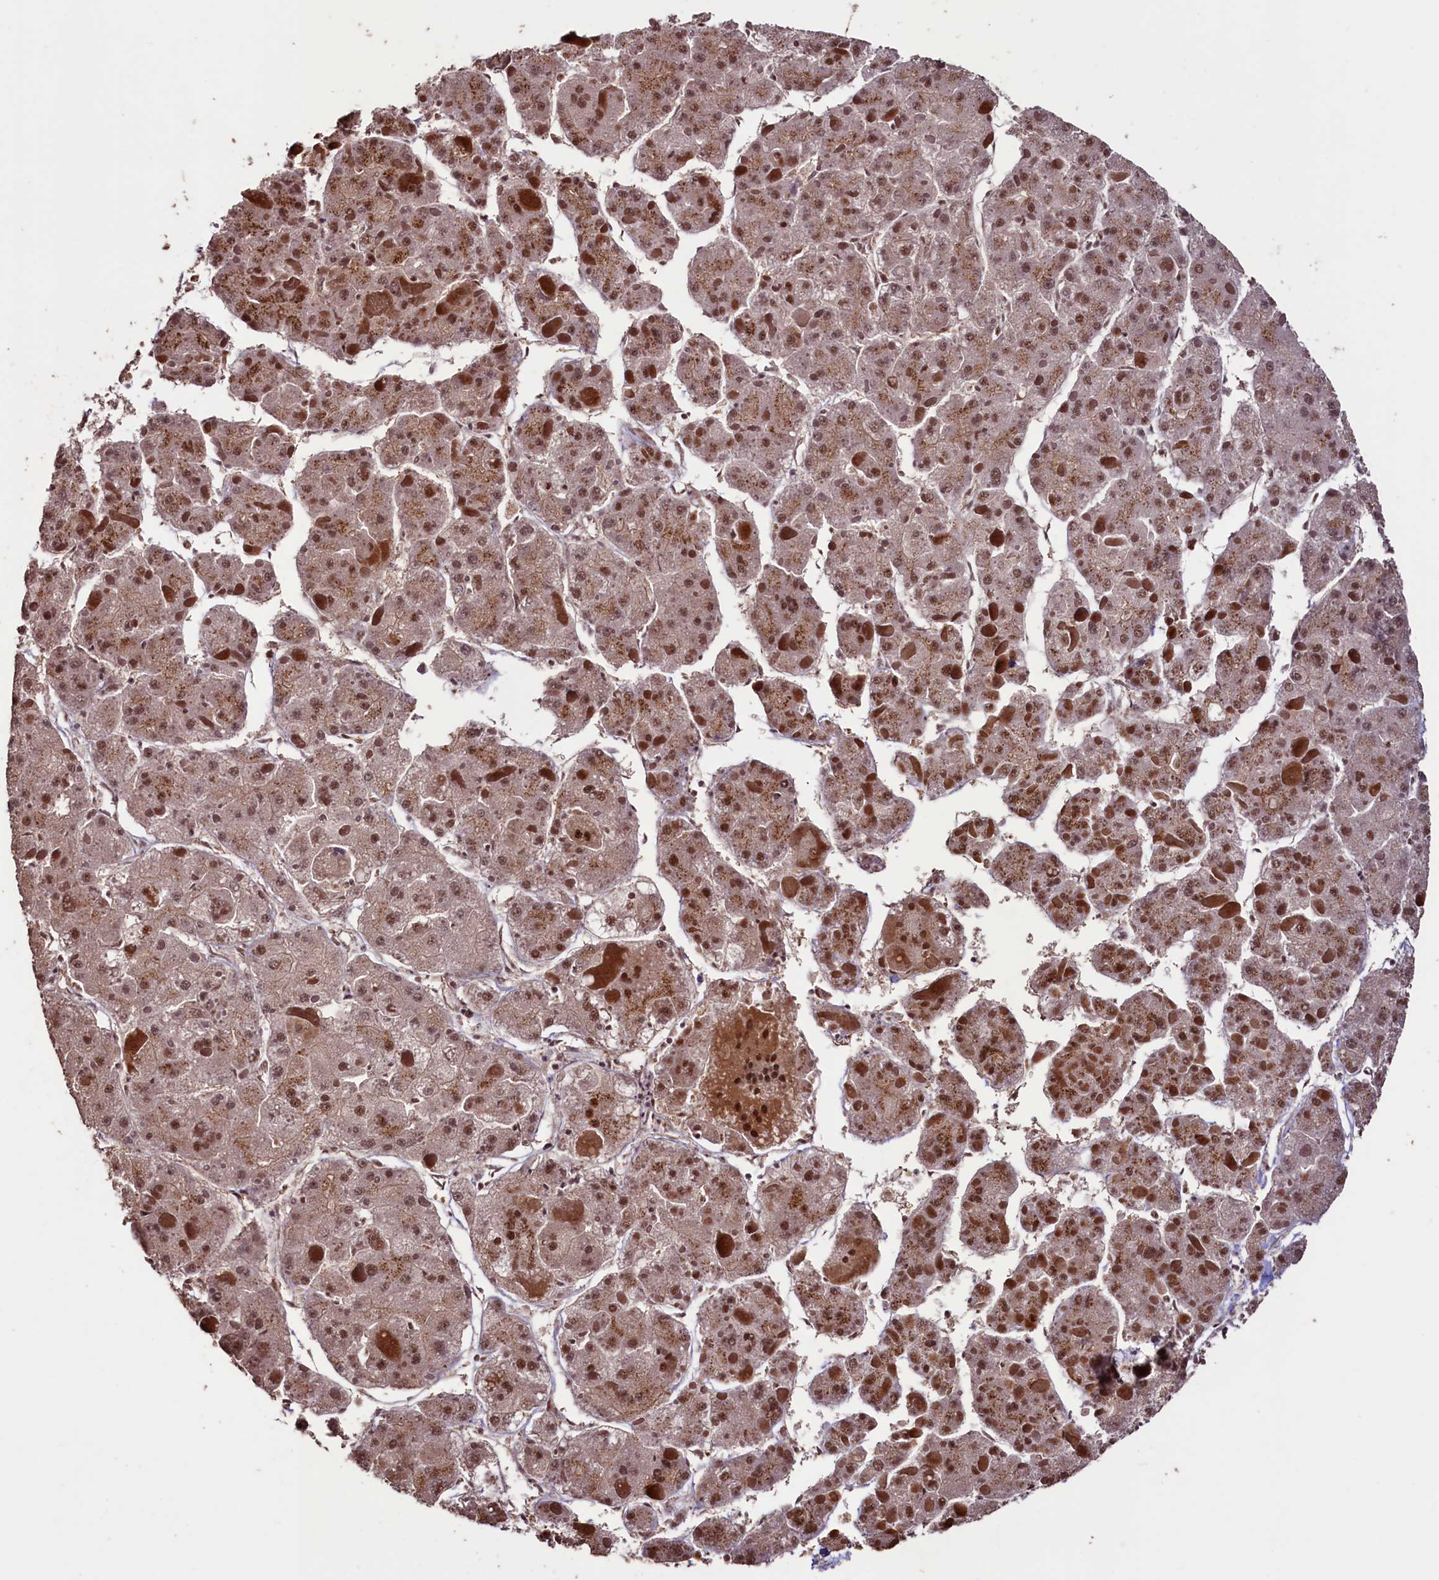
{"staining": {"intensity": "moderate", "quantity": ">75%", "location": "nuclear"}, "tissue": "liver cancer", "cell_type": "Tumor cells", "image_type": "cancer", "snomed": [{"axis": "morphology", "description": "Carcinoma, Hepatocellular, NOS"}, {"axis": "topography", "description": "Liver"}], "caption": "High-power microscopy captured an immunohistochemistry (IHC) photomicrograph of liver cancer (hepatocellular carcinoma), revealing moderate nuclear staining in approximately >75% of tumor cells.", "gene": "SFSWAP", "patient": {"sex": "female", "age": 73}}